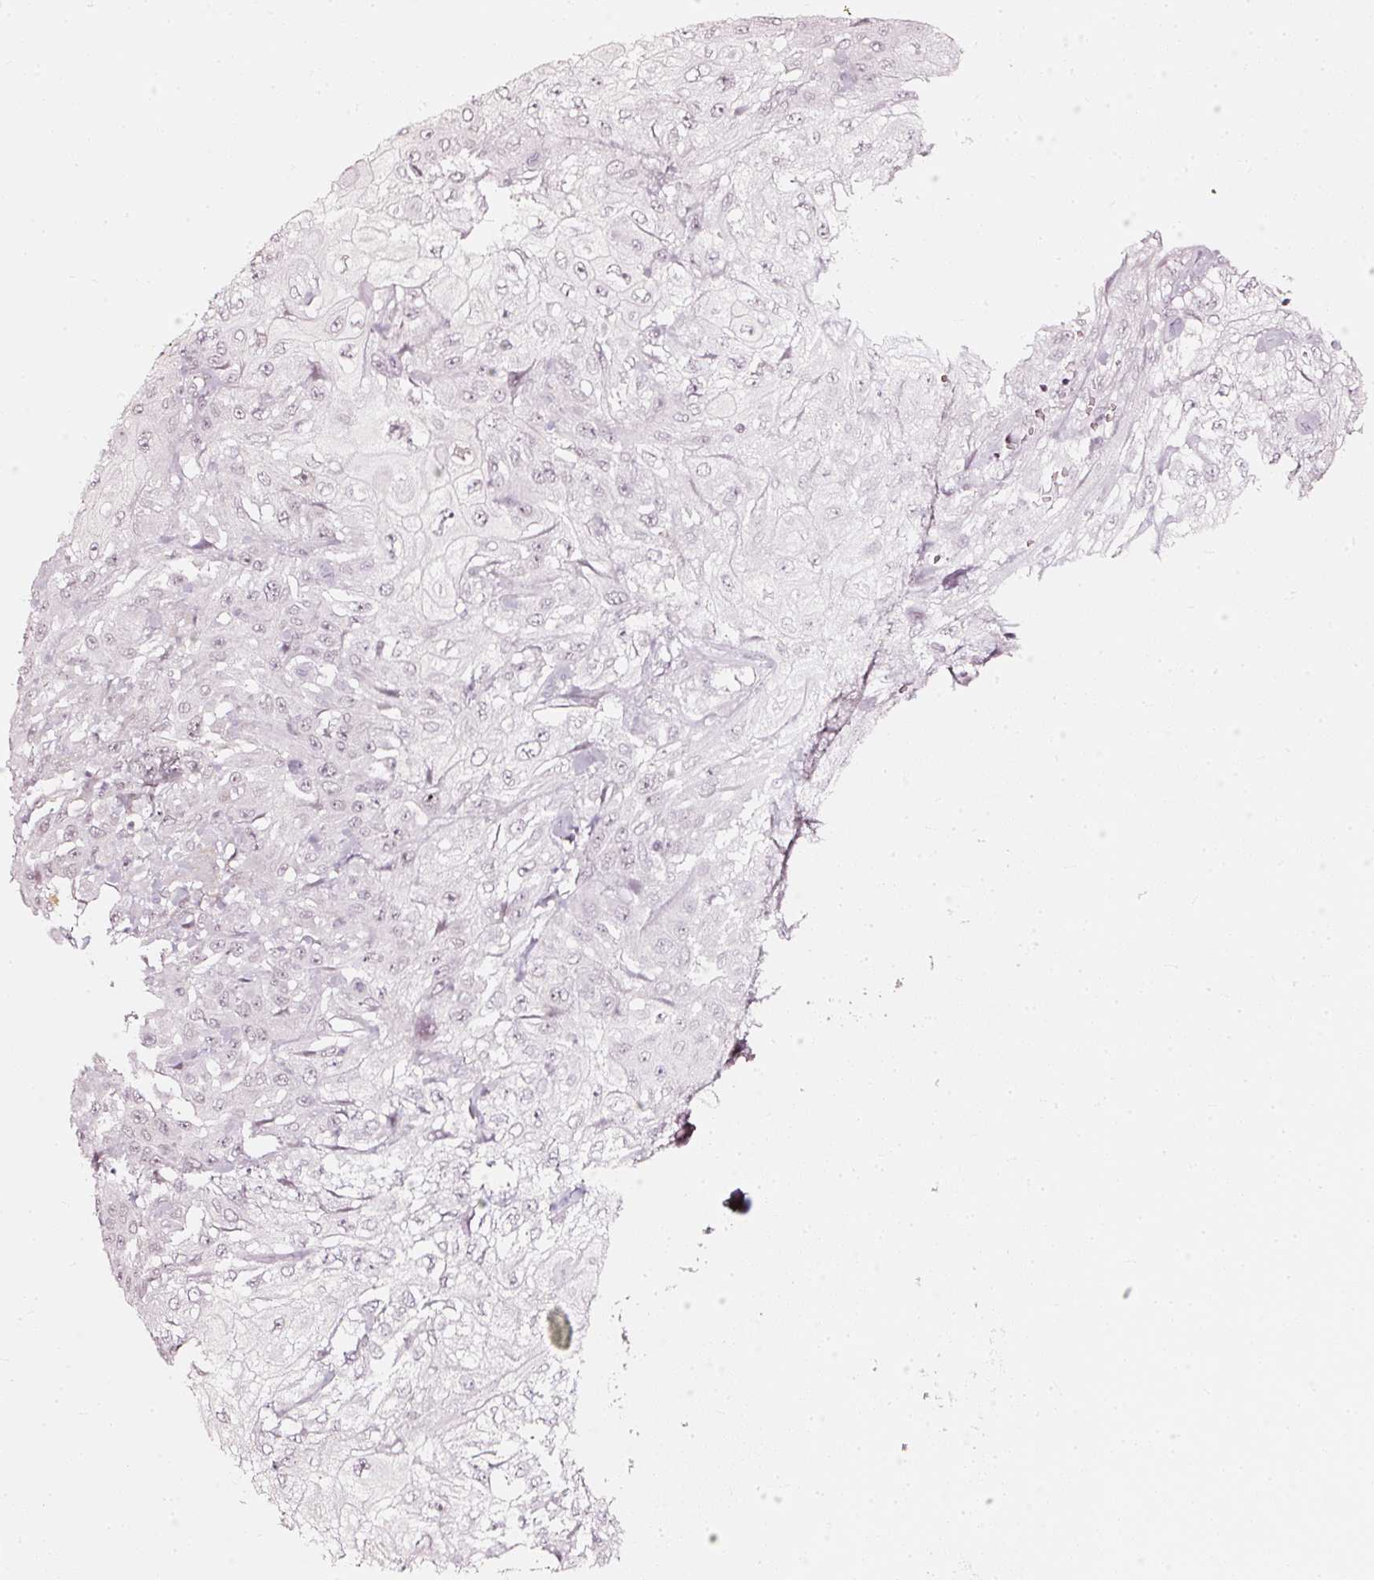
{"staining": {"intensity": "negative", "quantity": "none", "location": "none"}, "tissue": "skin cancer", "cell_type": "Tumor cells", "image_type": "cancer", "snomed": [{"axis": "morphology", "description": "Squamous cell carcinoma, NOS"}, {"axis": "morphology", "description": "Squamous cell carcinoma, metastatic, NOS"}, {"axis": "topography", "description": "Skin"}, {"axis": "topography", "description": "Lymph node"}], "caption": "Immunohistochemistry of human skin cancer (squamous cell carcinoma) demonstrates no positivity in tumor cells.", "gene": "DRD2", "patient": {"sex": "male", "age": 75}}